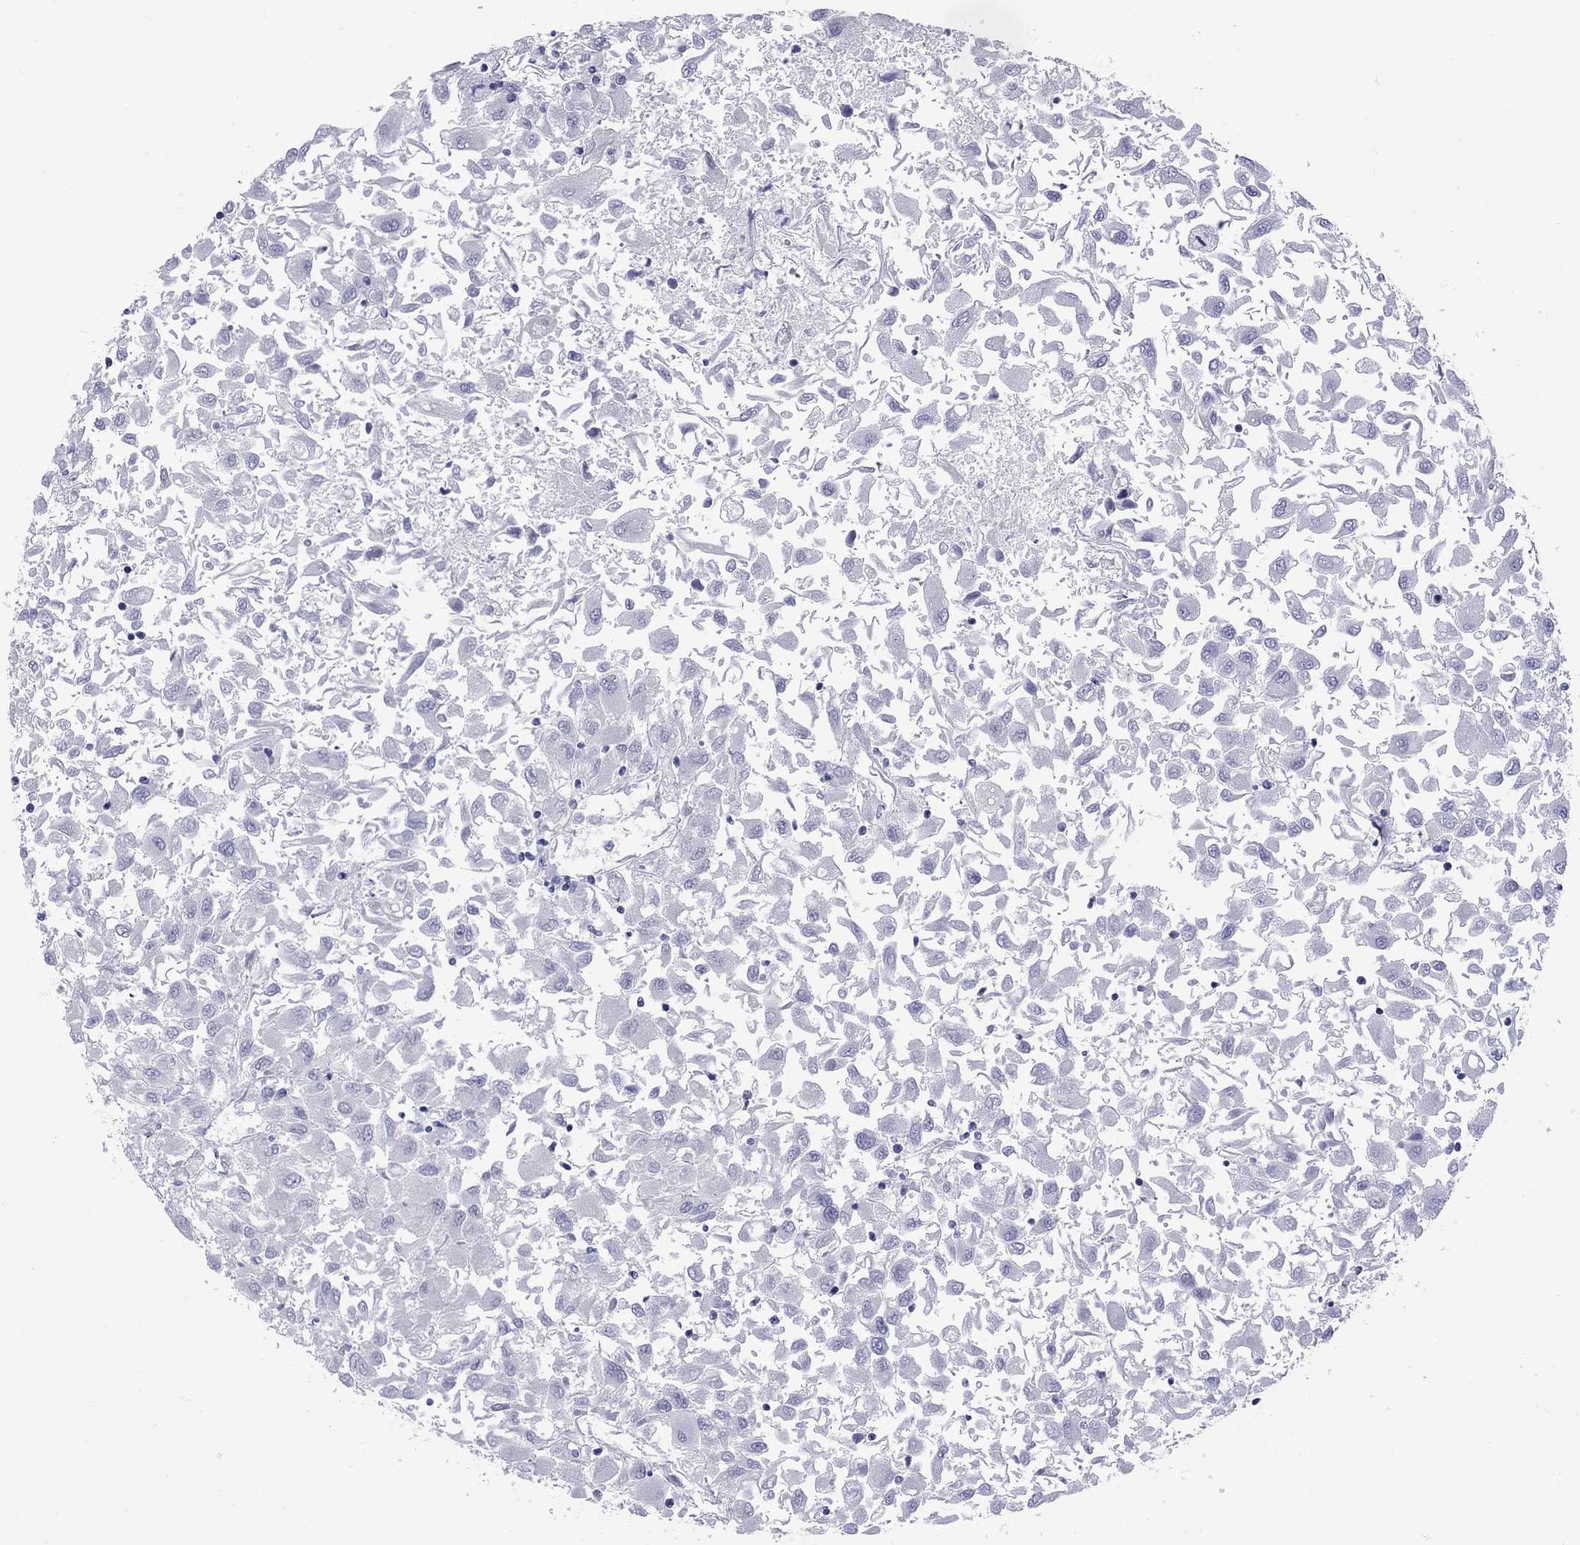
{"staining": {"intensity": "negative", "quantity": "none", "location": "none"}, "tissue": "renal cancer", "cell_type": "Tumor cells", "image_type": "cancer", "snomed": [{"axis": "morphology", "description": "Adenocarcinoma, NOS"}, {"axis": "topography", "description": "Kidney"}], "caption": "Immunohistochemistry (IHC) of renal adenocarcinoma displays no expression in tumor cells.", "gene": "EPPIN", "patient": {"sex": "female", "age": 76}}